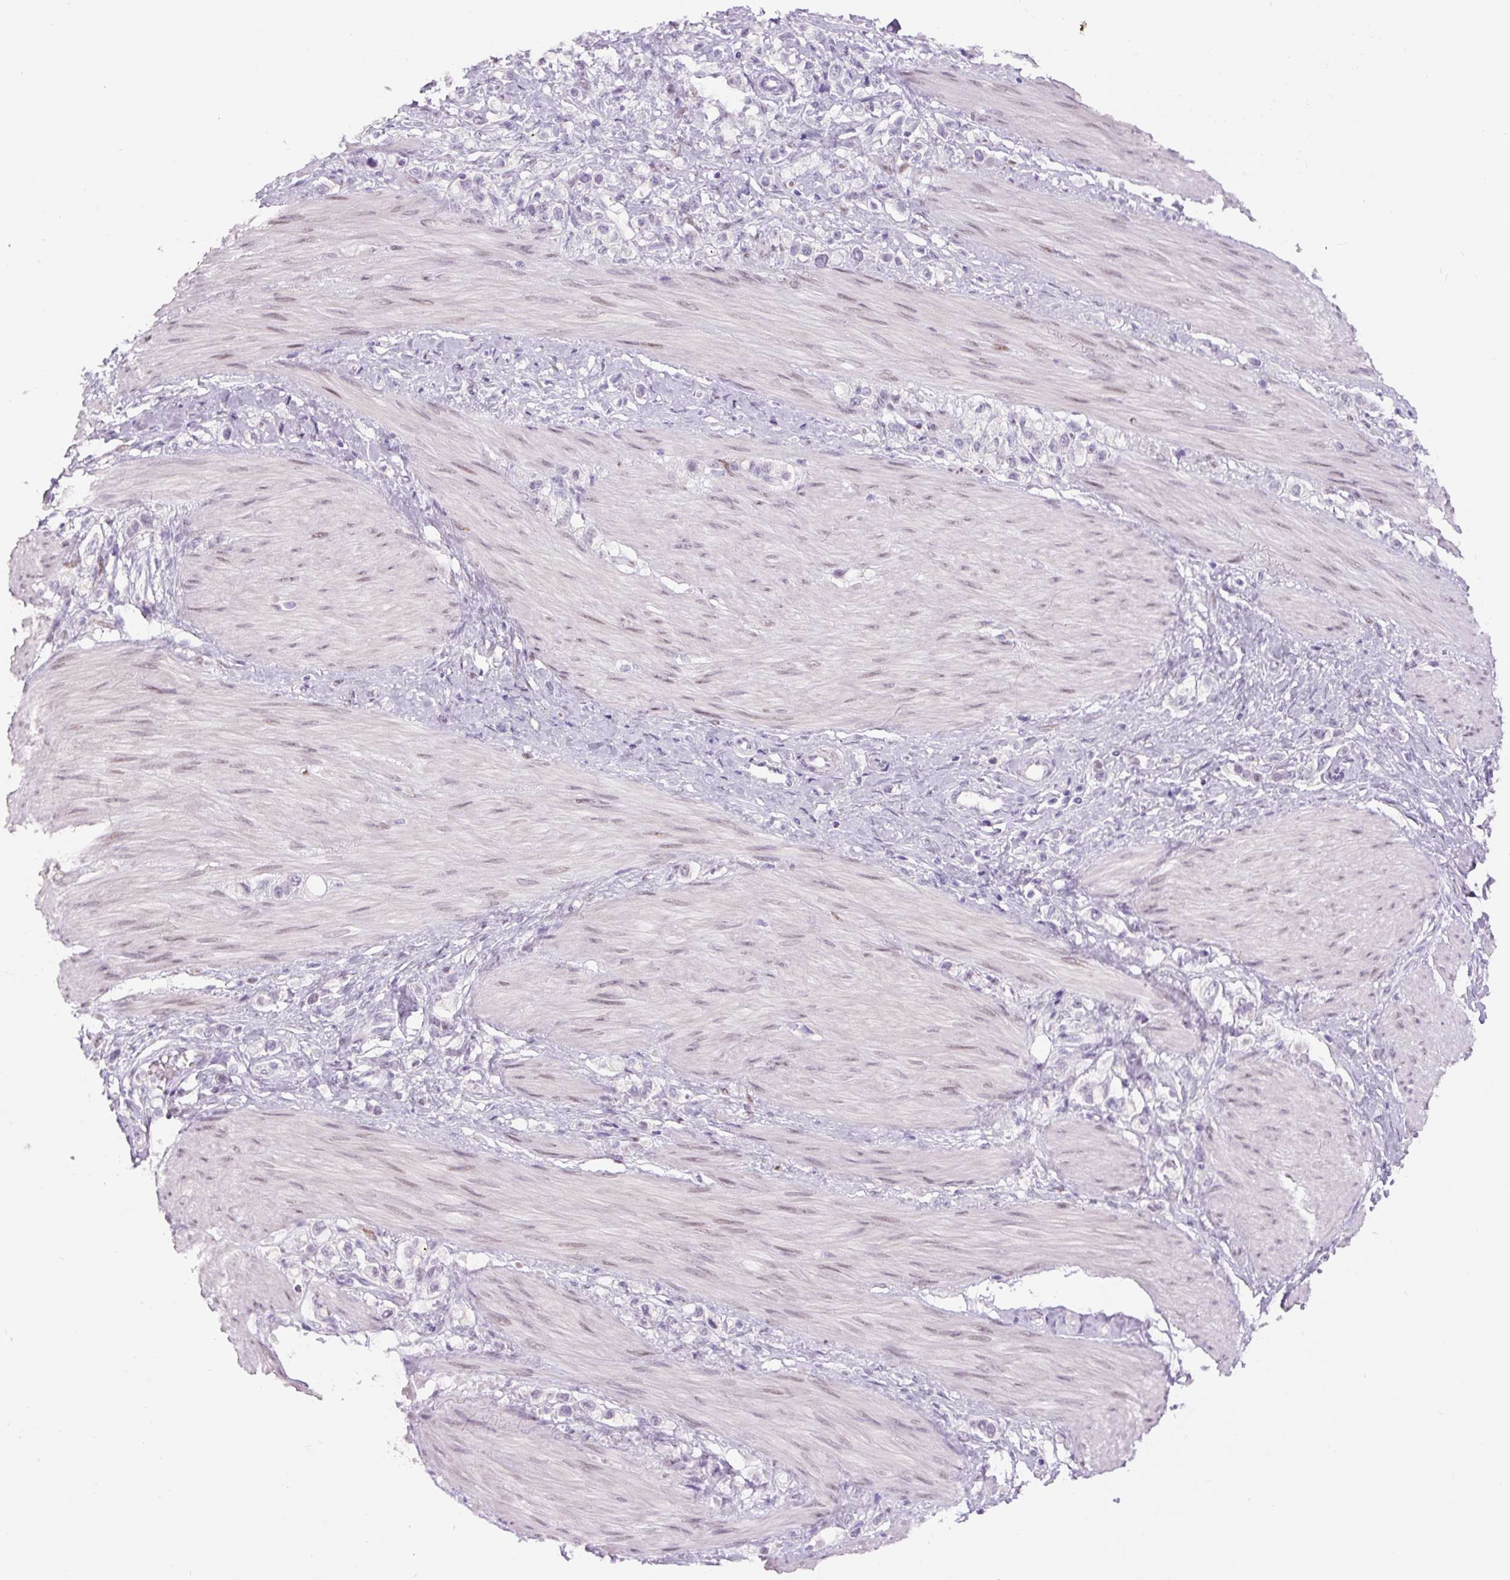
{"staining": {"intensity": "negative", "quantity": "none", "location": "none"}, "tissue": "stomach cancer", "cell_type": "Tumor cells", "image_type": "cancer", "snomed": [{"axis": "morphology", "description": "Adenocarcinoma, NOS"}, {"axis": "topography", "description": "Stomach"}], "caption": "IHC of human stomach adenocarcinoma reveals no expression in tumor cells. (Immunohistochemistry, brightfield microscopy, high magnification).", "gene": "SIX1", "patient": {"sex": "female", "age": 65}}